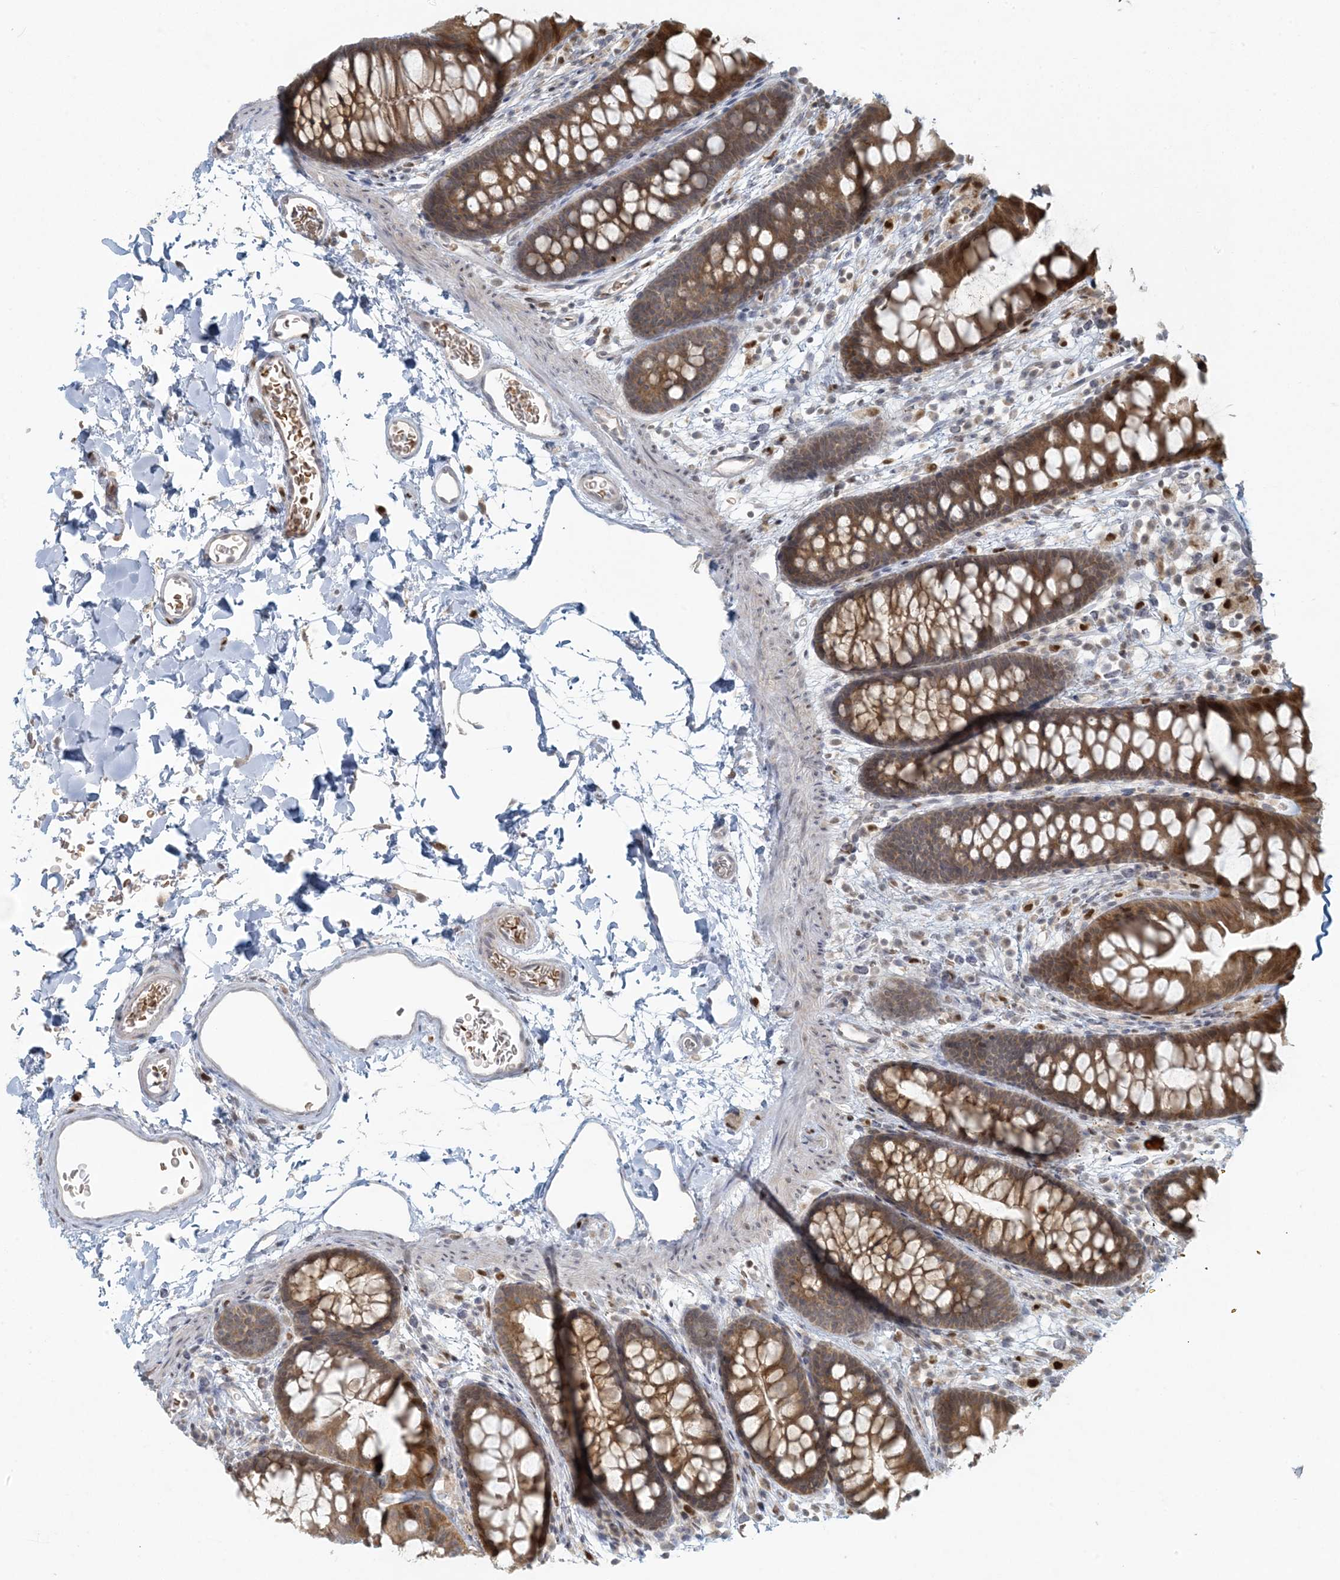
{"staining": {"intensity": "weak", "quantity": "25%-75%", "location": "cytoplasmic/membranous"}, "tissue": "colon", "cell_type": "Endothelial cells", "image_type": "normal", "snomed": [{"axis": "morphology", "description": "Normal tissue, NOS"}, {"axis": "topography", "description": "Colon"}], "caption": "Protein expression analysis of unremarkable human colon reveals weak cytoplasmic/membranous staining in about 25%-75% of endothelial cells. The protein of interest is shown in brown color, while the nuclei are stained blue.", "gene": "CTDNEP1", "patient": {"sex": "female", "age": 62}}